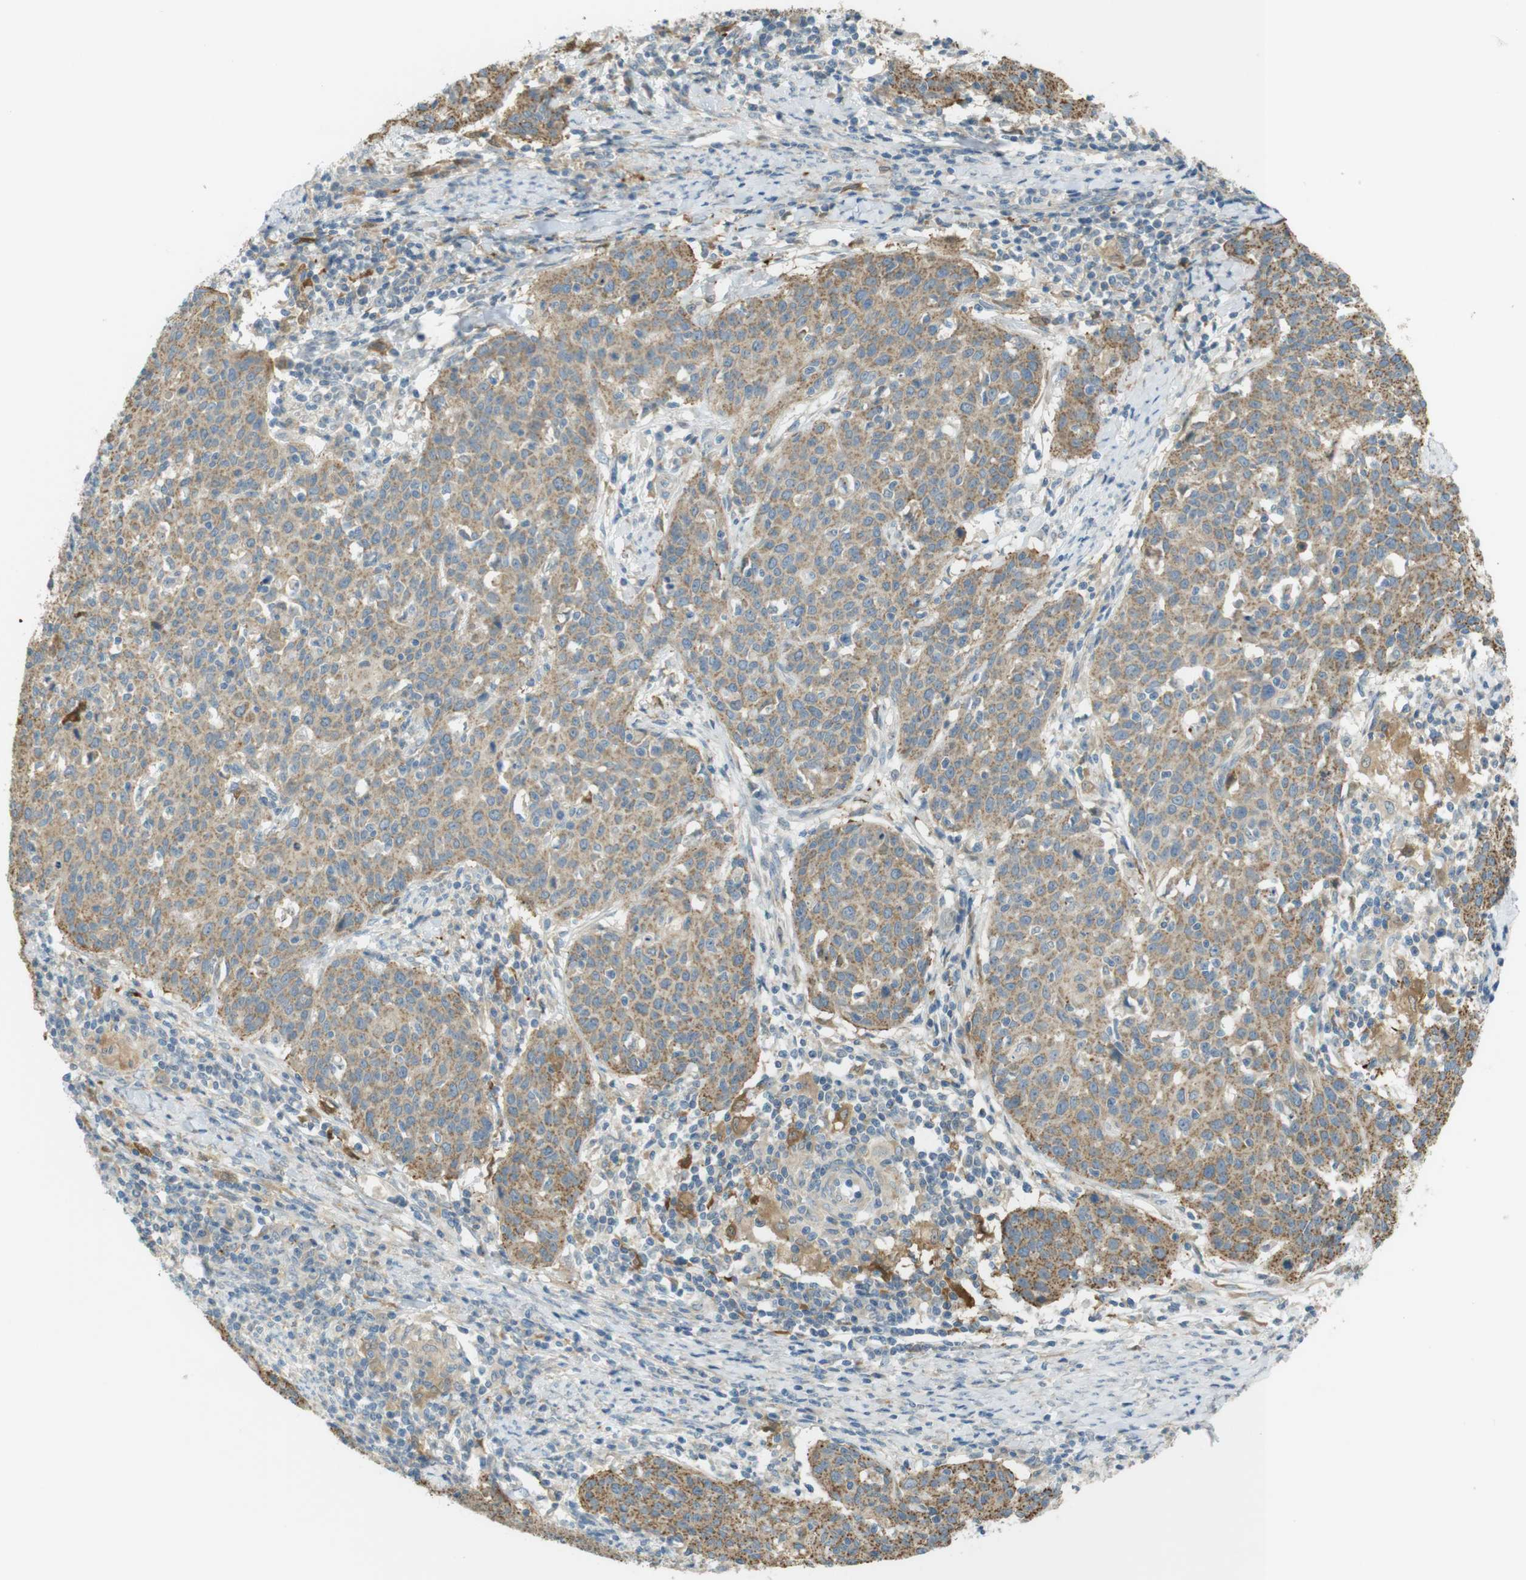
{"staining": {"intensity": "moderate", "quantity": ">75%", "location": "cytoplasmic/membranous"}, "tissue": "cervical cancer", "cell_type": "Tumor cells", "image_type": "cancer", "snomed": [{"axis": "morphology", "description": "Squamous cell carcinoma, NOS"}, {"axis": "topography", "description": "Cervix"}], "caption": "High-magnification brightfield microscopy of cervical cancer (squamous cell carcinoma) stained with DAB (brown) and counterstained with hematoxylin (blue). tumor cells exhibit moderate cytoplasmic/membranous staining is present in approximately>75% of cells. The staining was performed using DAB (3,3'-diaminobenzidine), with brown indicating positive protein expression. Nuclei are stained blue with hematoxylin.", "gene": "TMEM41B", "patient": {"sex": "female", "age": 38}}